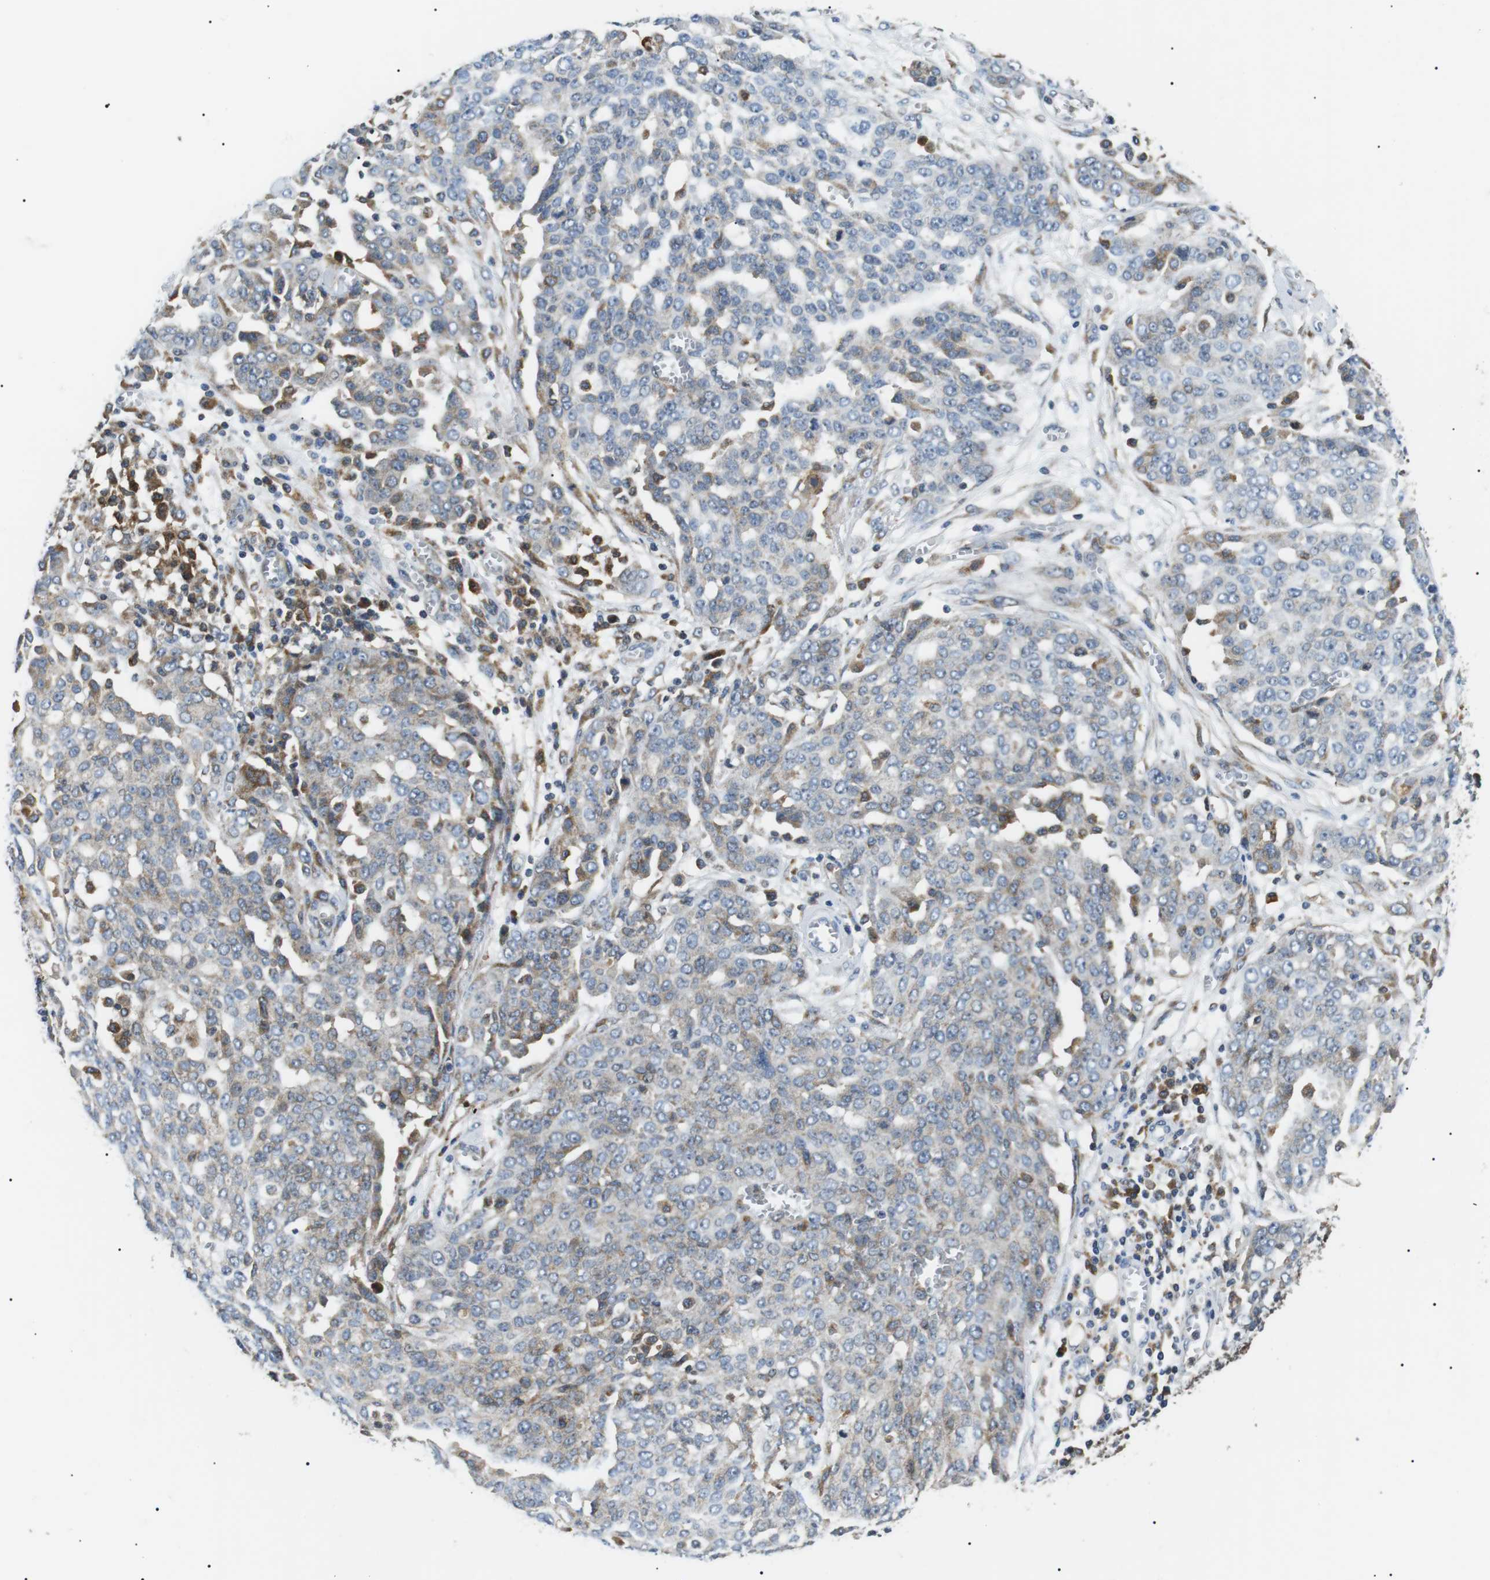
{"staining": {"intensity": "weak", "quantity": "<25%", "location": "cytoplasmic/membranous"}, "tissue": "ovarian cancer", "cell_type": "Tumor cells", "image_type": "cancer", "snomed": [{"axis": "morphology", "description": "Cystadenocarcinoma, serous, NOS"}, {"axis": "topography", "description": "Soft tissue"}, {"axis": "topography", "description": "Ovary"}], "caption": "DAB (3,3'-diaminobenzidine) immunohistochemical staining of ovarian serous cystadenocarcinoma exhibits no significant staining in tumor cells. (DAB (3,3'-diaminobenzidine) IHC visualized using brightfield microscopy, high magnification).", "gene": "RAB9A", "patient": {"sex": "female", "age": 57}}